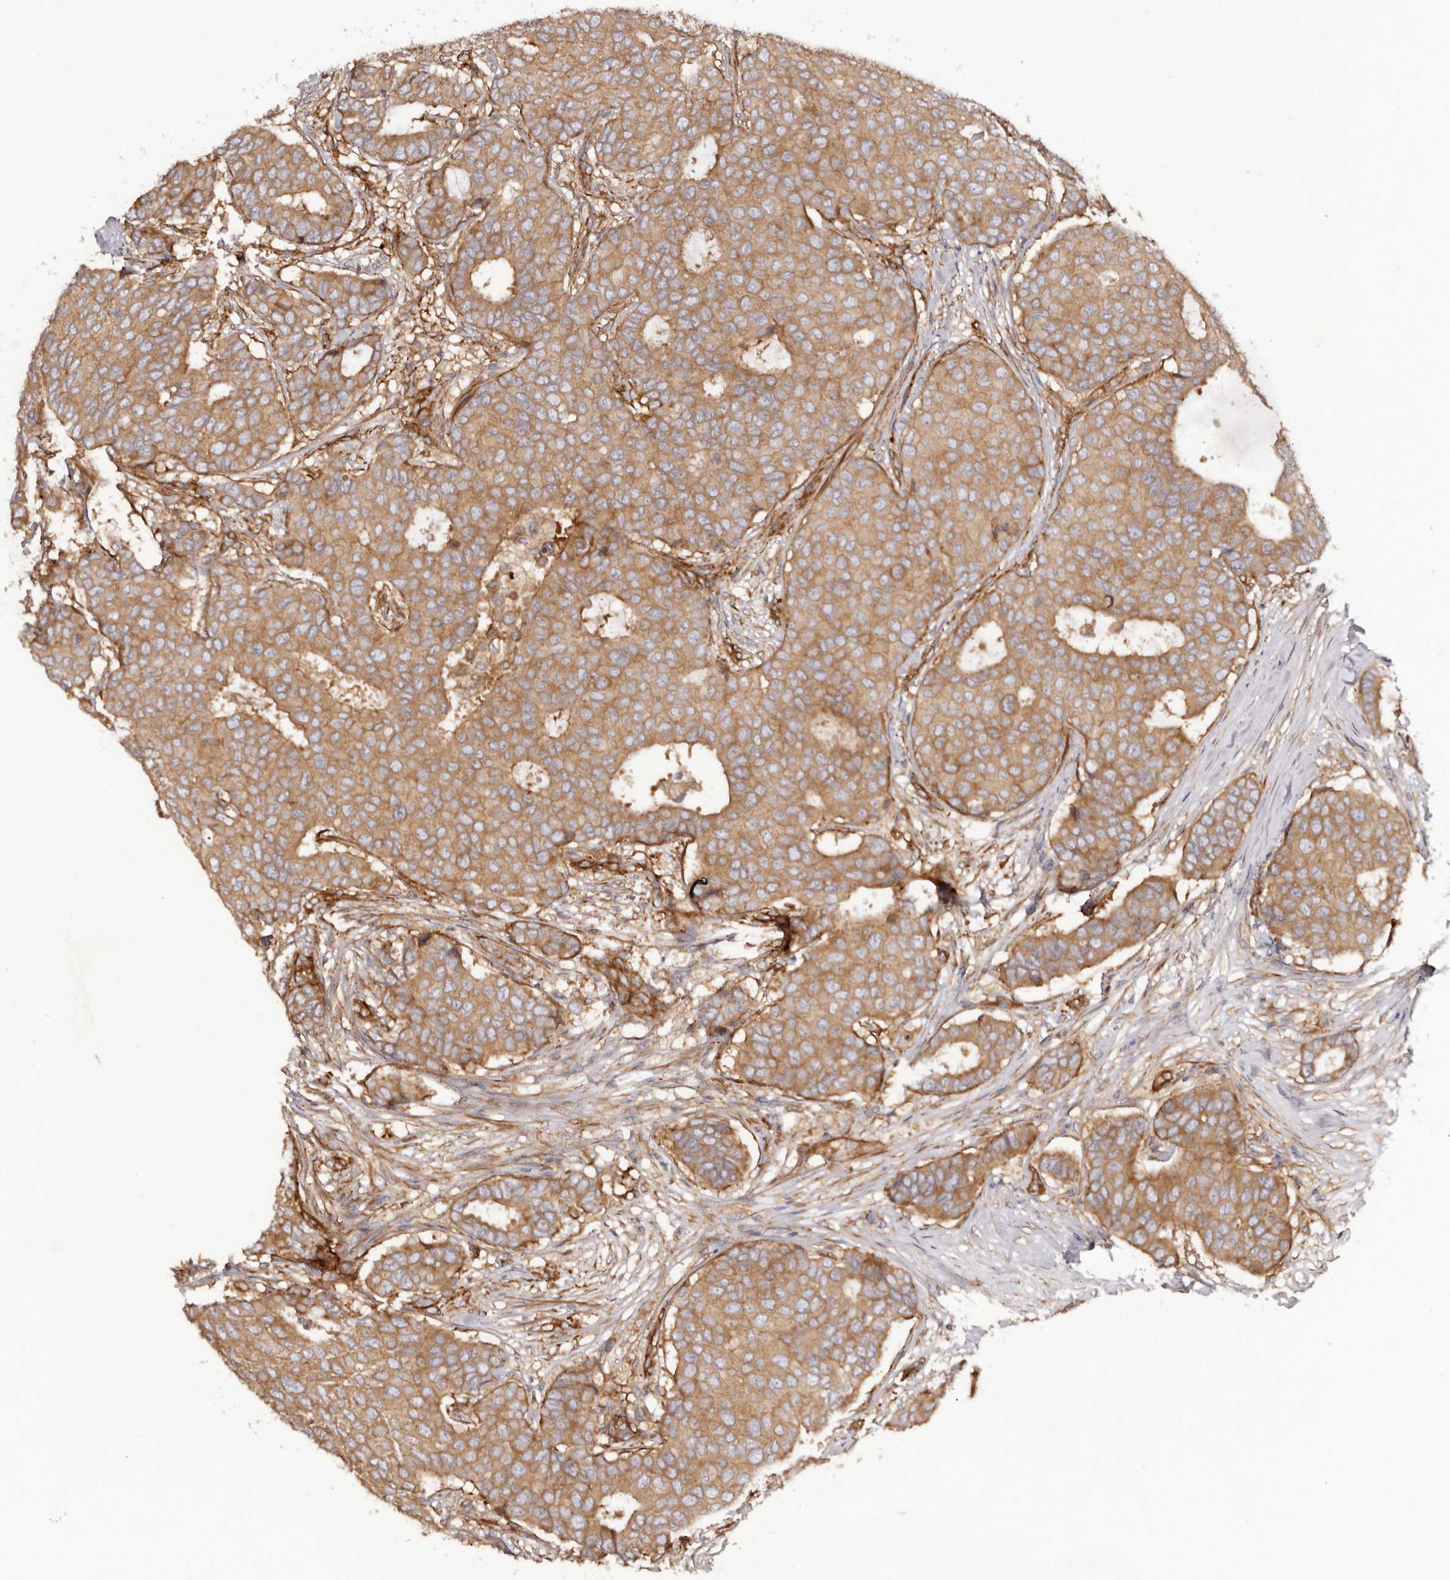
{"staining": {"intensity": "moderate", "quantity": ">75%", "location": "cytoplasmic/membranous"}, "tissue": "breast cancer", "cell_type": "Tumor cells", "image_type": "cancer", "snomed": [{"axis": "morphology", "description": "Duct carcinoma"}, {"axis": "topography", "description": "Breast"}], "caption": "This is an image of immunohistochemistry staining of breast invasive ductal carcinoma, which shows moderate expression in the cytoplasmic/membranous of tumor cells.", "gene": "RPS6", "patient": {"sex": "female", "age": 75}}